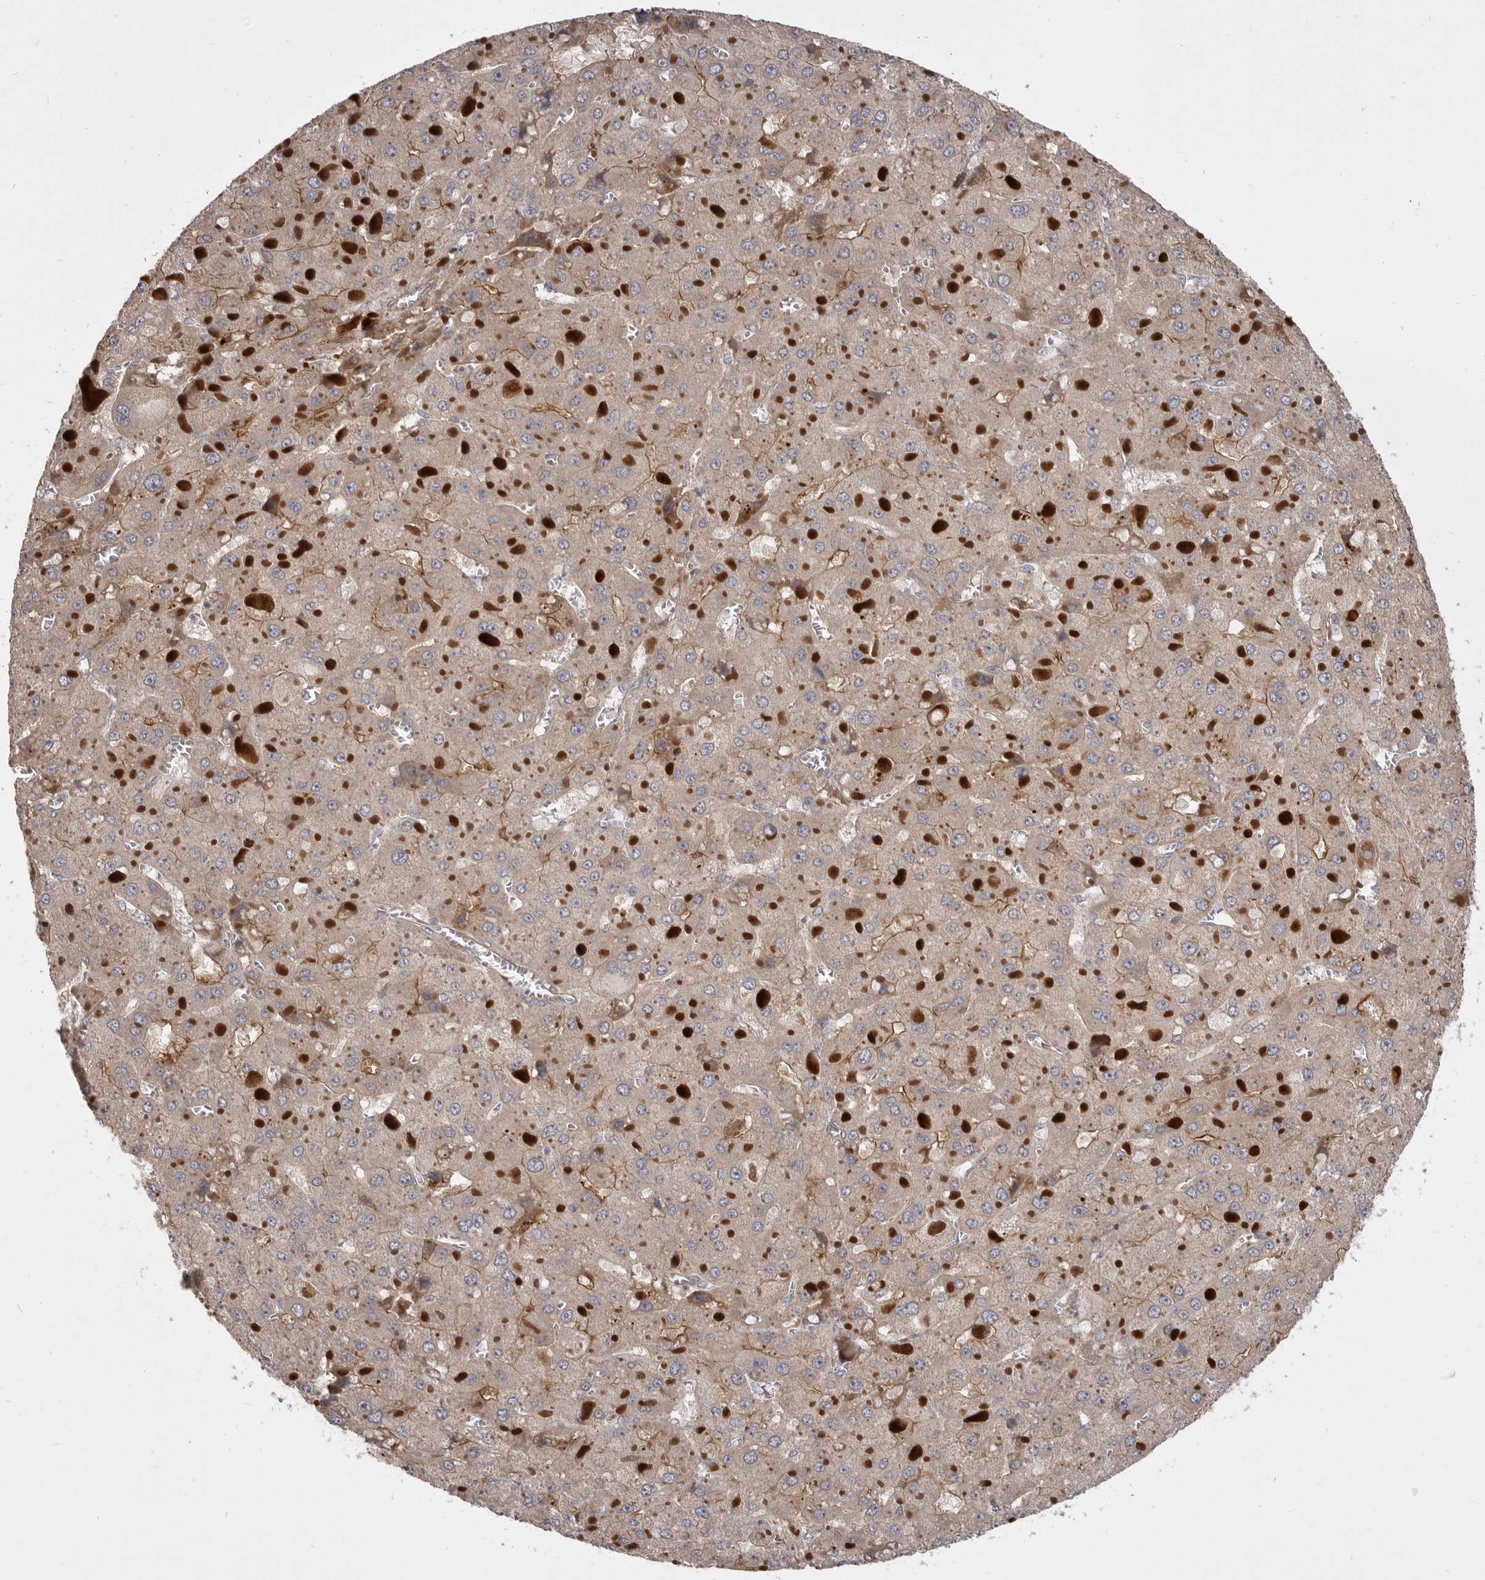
{"staining": {"intensity": "moderate", "quantity": "<25%", "location": "cytoplasmic/membranous"}, "tissue": "liver cancer", "cell_type": "Tumor cells", "image_type": "cancer", "snomed": [{"axis": "morphology", "description": "Carcinoma, Hepatocellular, NOS"}, {"axis": "topography", "description": "Liver"}], "caption": "Tumor cells reveal moderate cytoplasmic/membranous positivity in about <25% of cells in liver cancer (hepatocellular carcinoma). Nuclei are stained in blue.", "gene": "VPS45", "patient": {"sex": "female", "age": 73}}